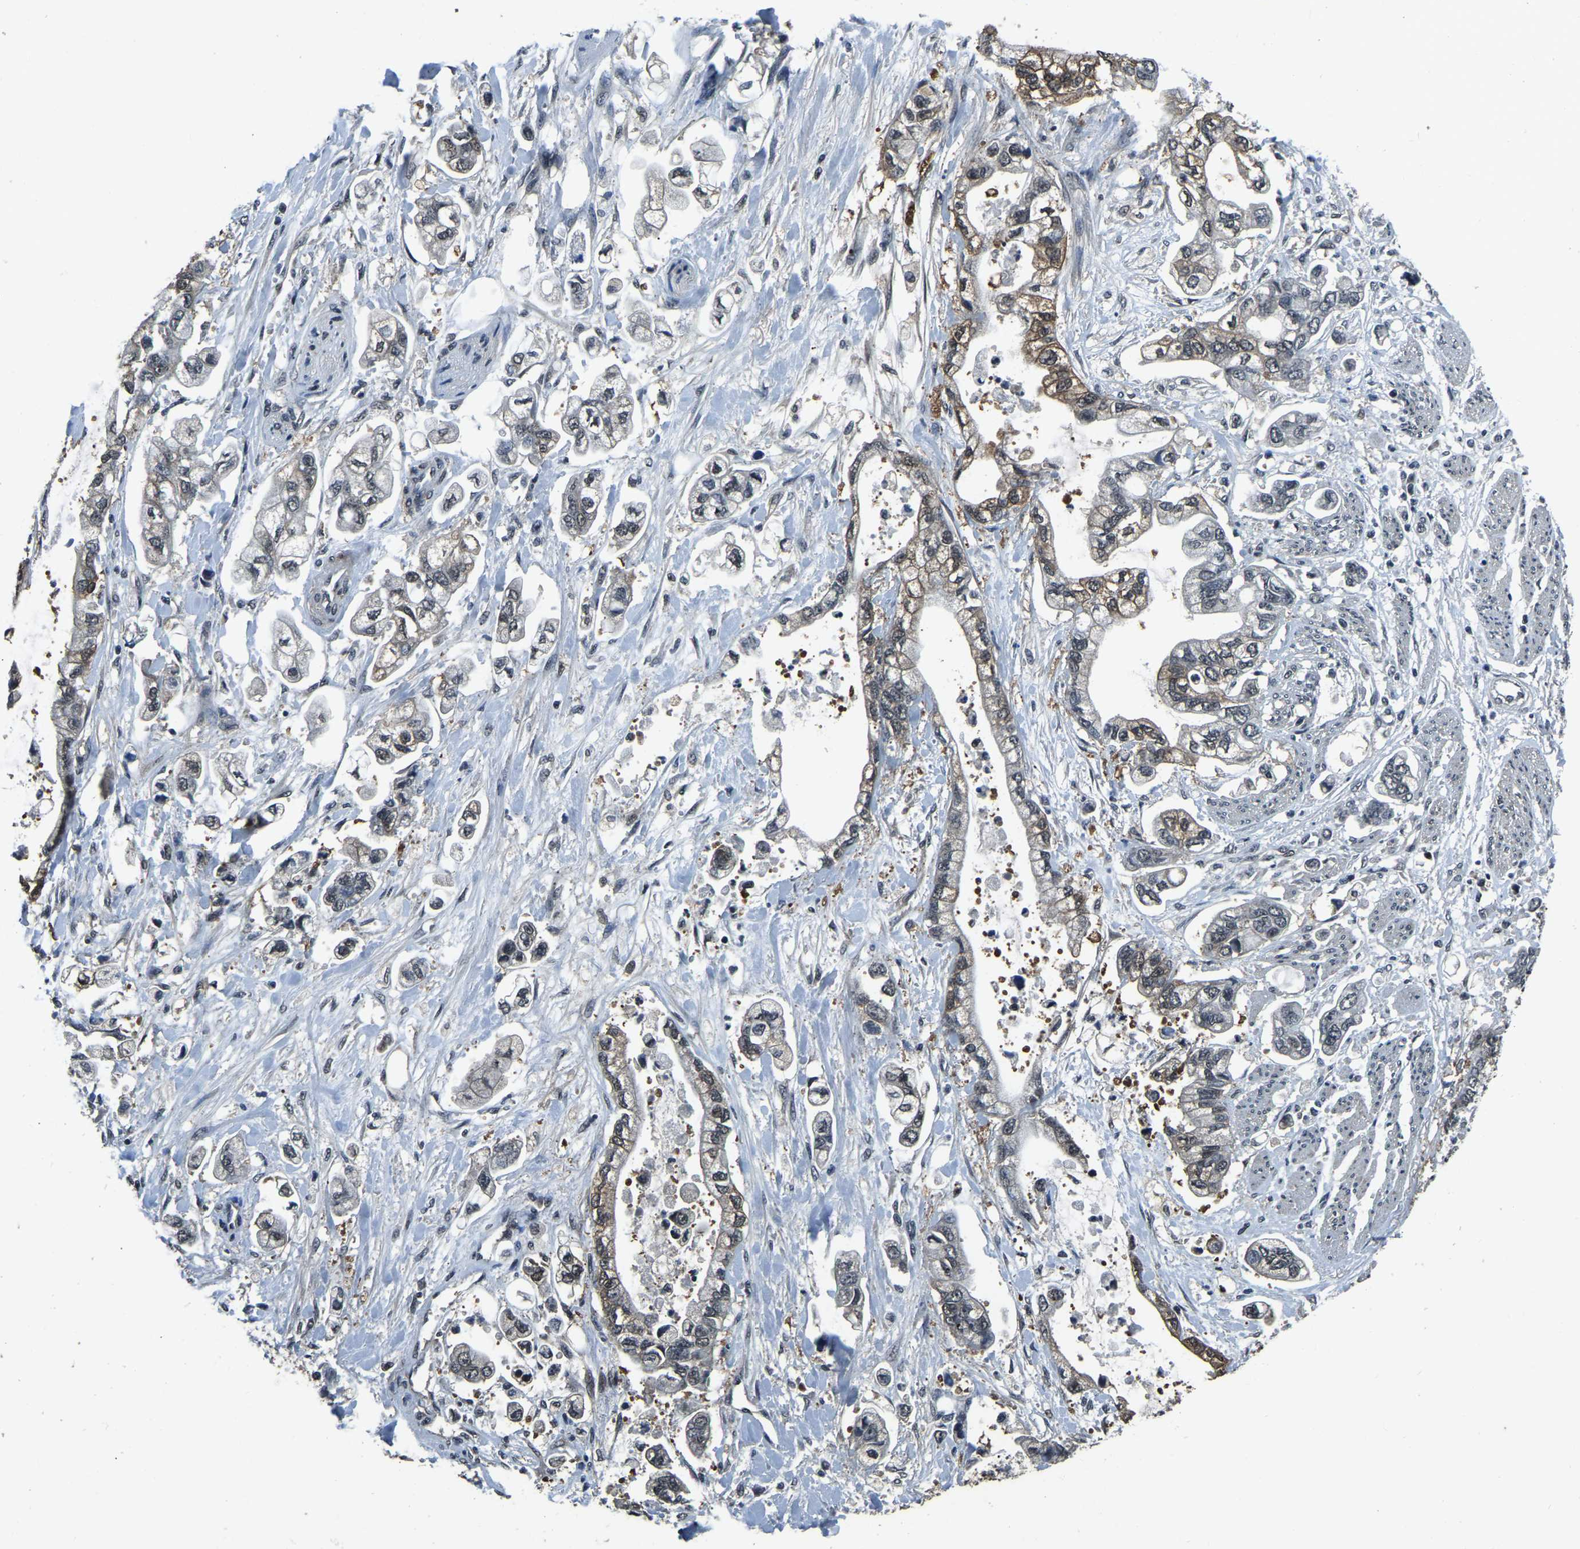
{"staining": {"intensity": "moderate", "quantity": "<25%", "location": "cytoplasmic/membranous"}, "tissue": "stomach cancer", "cell_type": "Tumor cells", "image_type": "cancer", "snomed": [{"axis": "morphology", "description": "Normal tissue, NOS"}, {"axis": "morphology", "description": "Adenocarcinoma, NOS"}, {"axis": "topography", "description": "Stomach"}], "caption": "Immunohistochemical staining of human adenocarcinoma (stomach) shows low levels of moderate cytoplasmic/membranous protein expression in approximately <25% of tumor cells. Nuclei are stained in blue.", "gene": "ANKIB1", "patient": {"sex": "male", "age": 62}}